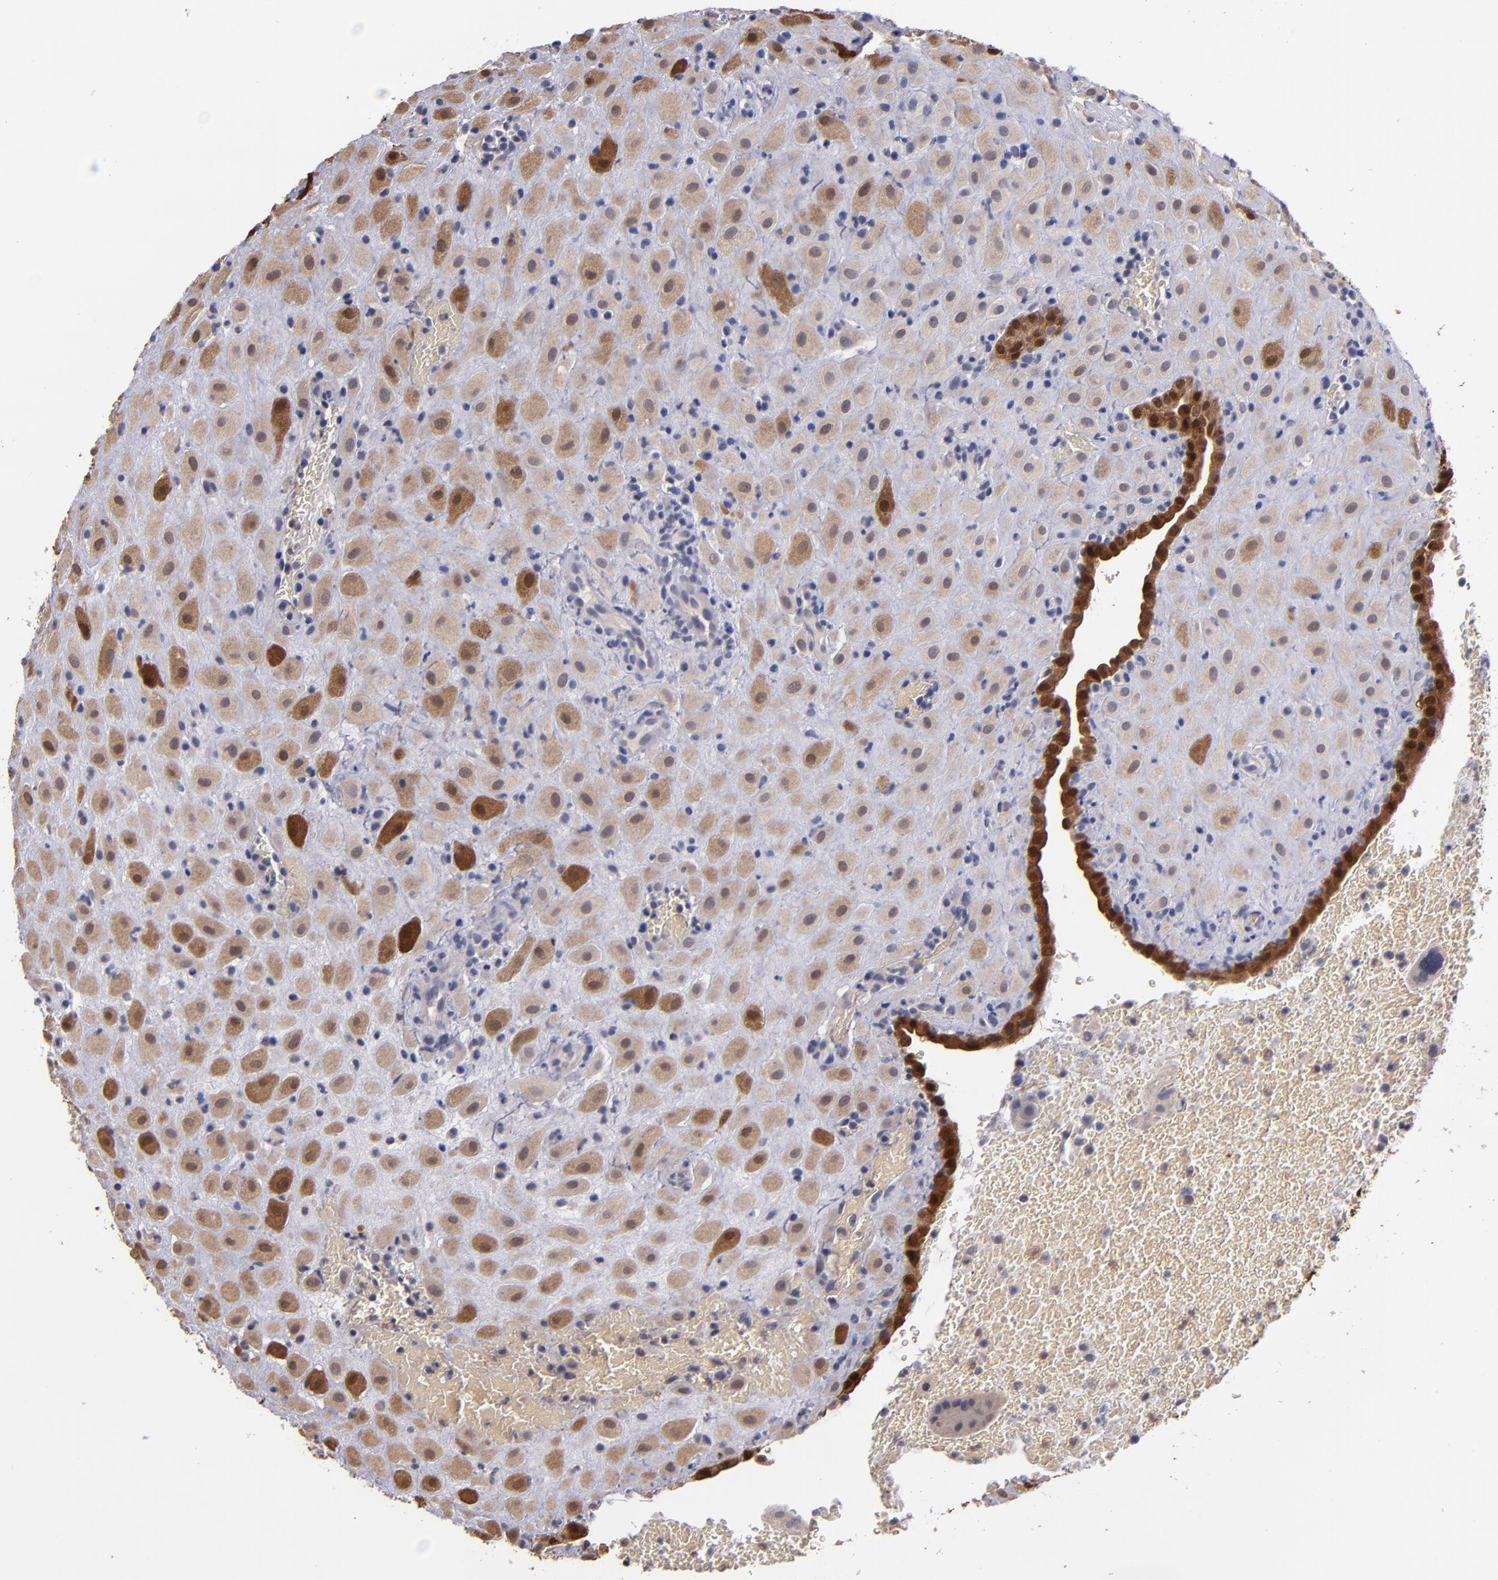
{"staining": {"intensity": "moderate", "quantity": ">75%", "location": "cytoplasmic/membranous,nuclear"}, "tissue": "placenta", "cell_type": "Decidual cells", "image_type": "normal", "snomed": [{"axis": "morphology", "description": "Normal tissue, NOS"}, {"axis": "topography", "description": "Placenta"}], "caption": "Immunohistochemistry of normal human placenta exhibits medium levels of moderate cytoplasmic/membranous,nuclear staining in approximately >75% of decidual cells. (Stains: DAB in brown, nuclei in blue, Microscopy: brightfield microscopy at high magnification).", "gene": "S100A1", "patient": {"sex": "female", "age": 19}}